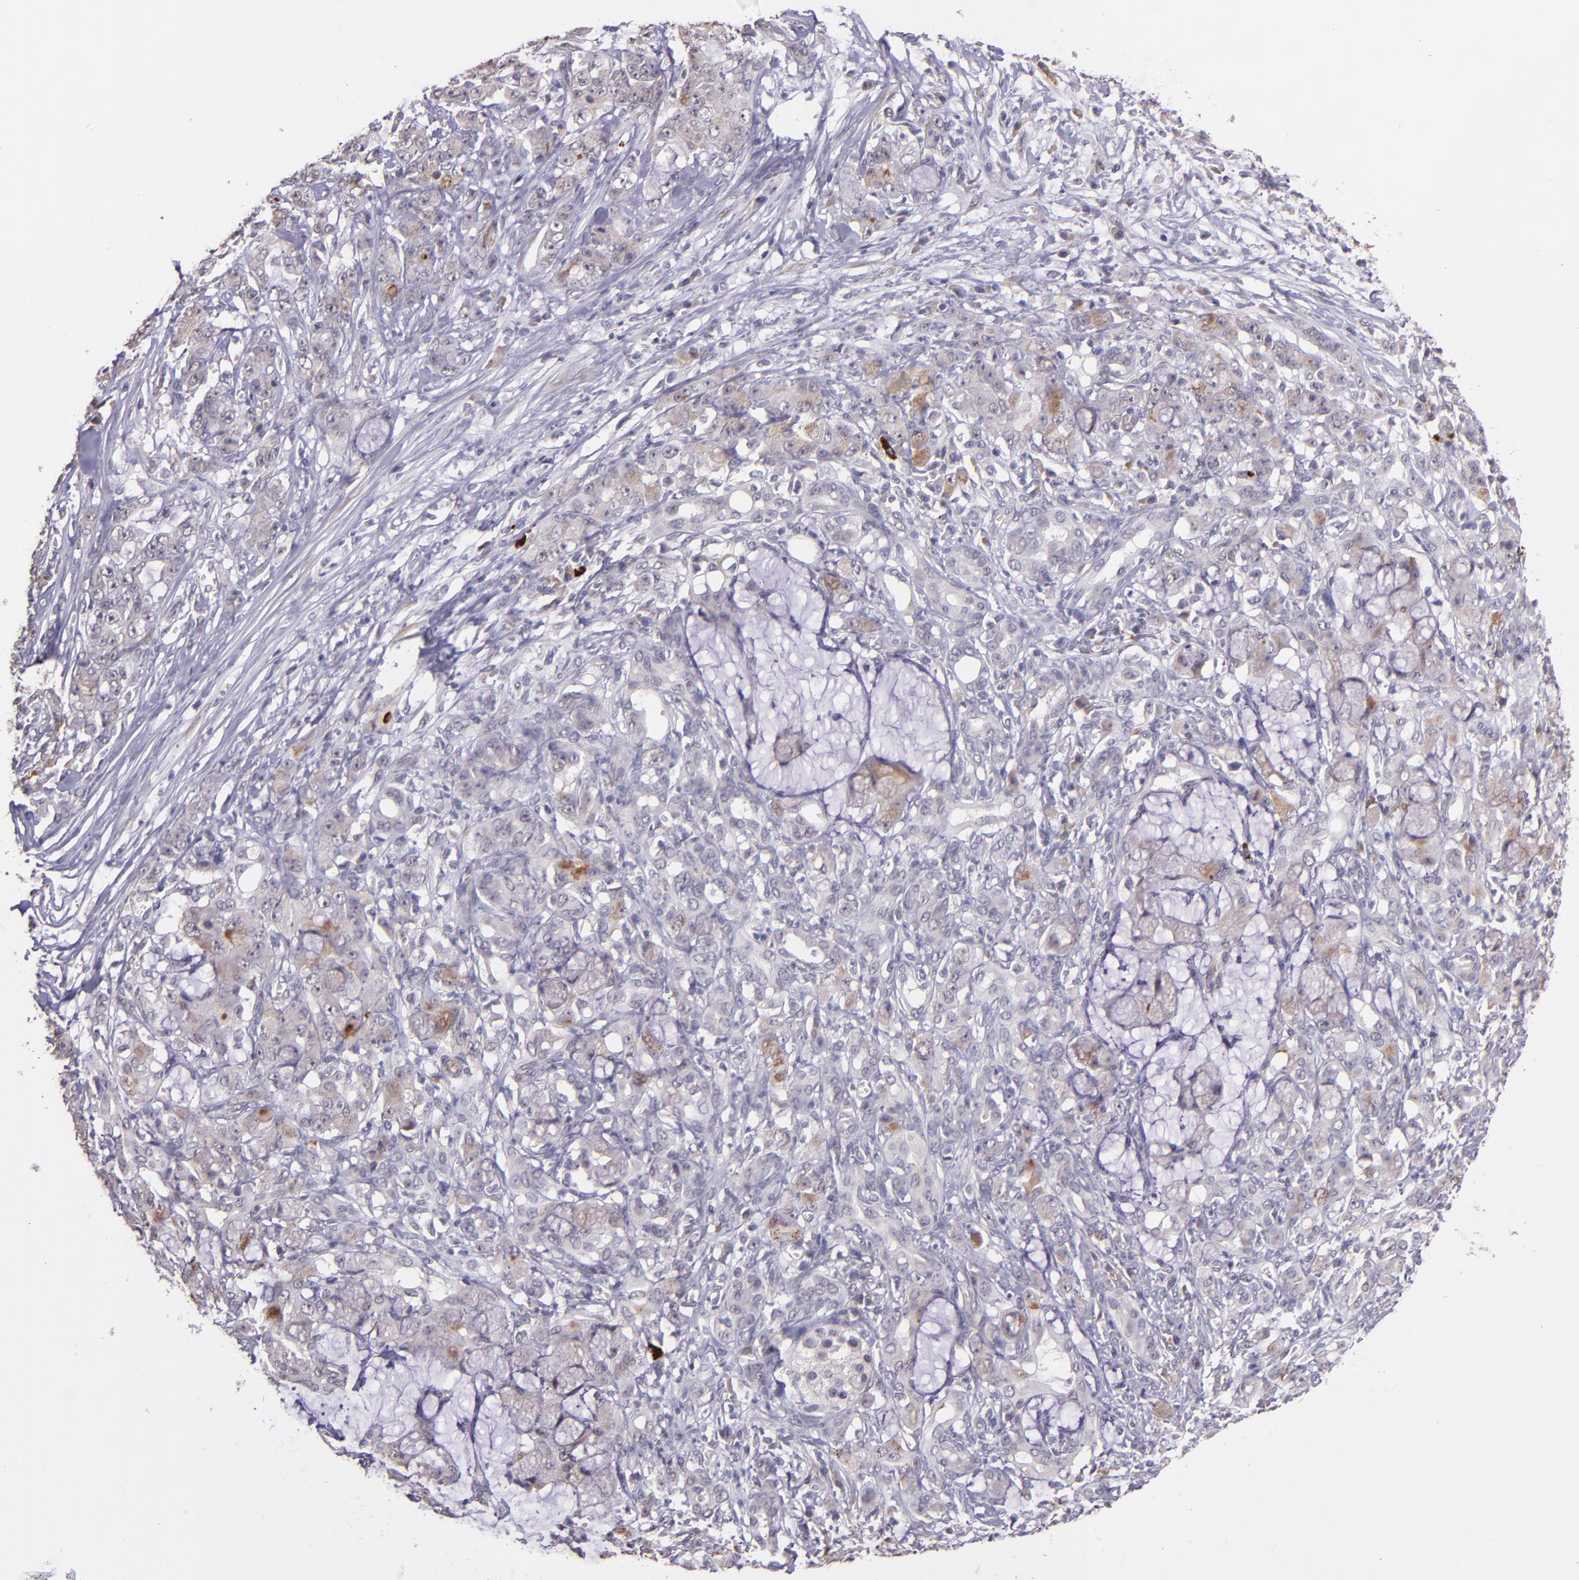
{"staining": {"intensity": "weak", "quantity": "<25%", "location": "cytoplasmic/membranous"}, "tissue": "pancreatic cancer", "cell_type": "Tumor cells", "image_type": "cancer", "snomed": [{"axis": "morphology", "description": "Adenocarcinoma, NOS"}, {"axis": "topography", "description": "Pancreas"}], "caption": "This is a histopathology image of immunohistochemistry staining of pancreatic adenocarcinoma, which shows no expression in tumor cells.", "gene": "TAF7L", "patient": {"sex": "female", "age": 73}}